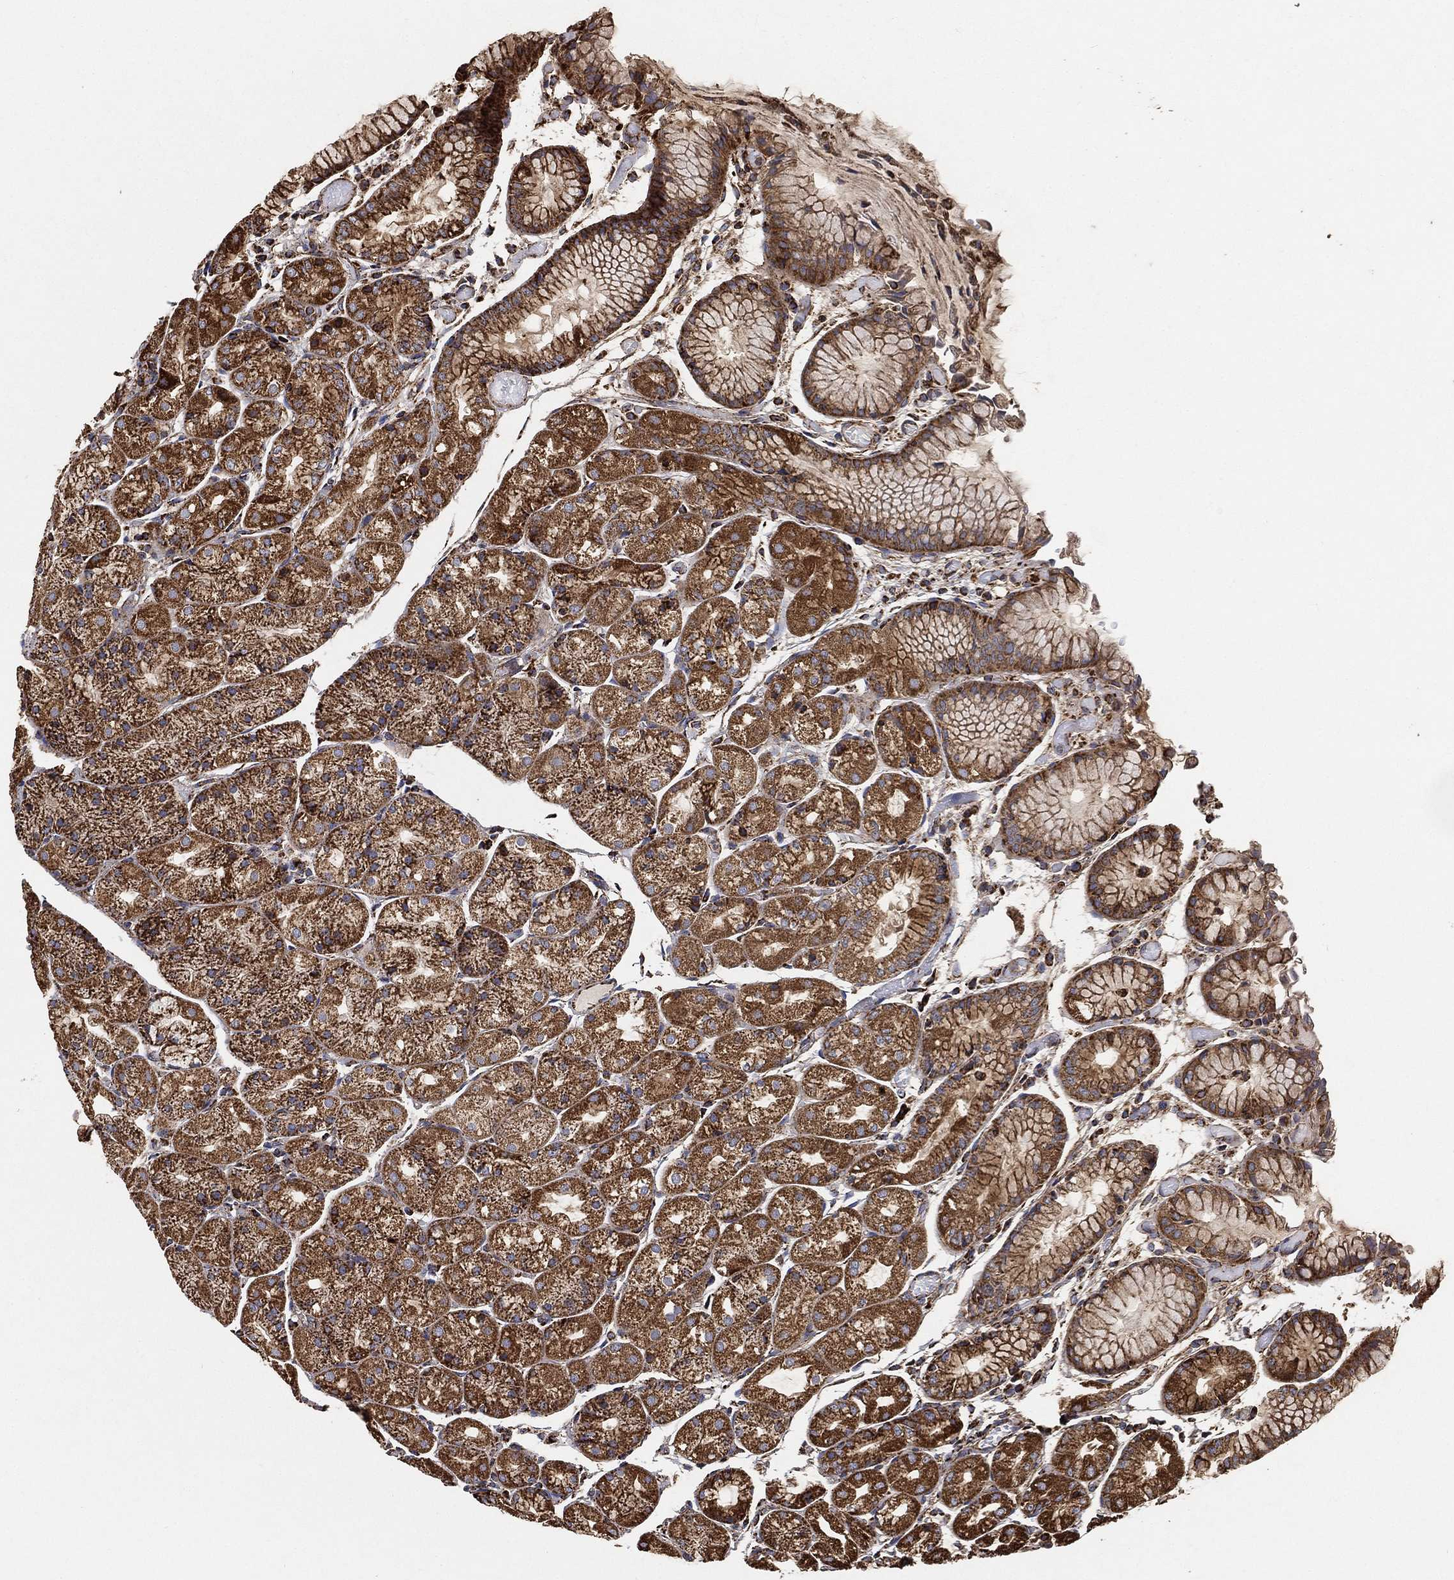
{"staining": {"intensity": "strong", "quantity": "25%-75%", "location": "cytoplasmic/membranous"}, "tissue": "stomach", "cell_type": "Glandular cells", "image_type": "normal", "snomed": [{"axis": "morphology", "description": "Normal tissue, NOS"}, {"axis": "topography", "description": "Stomach, upper"}], "caption": "DAB (3,3'-diaminobenzidine) immunohistochemical staining of normal stomach demonstrates strong cytoplasmic/membranous protein positivity in approximately 25%-75% of glandular cells.", "gene": "SLC38A7", "patient": {"sex": "male", "age": 72}}